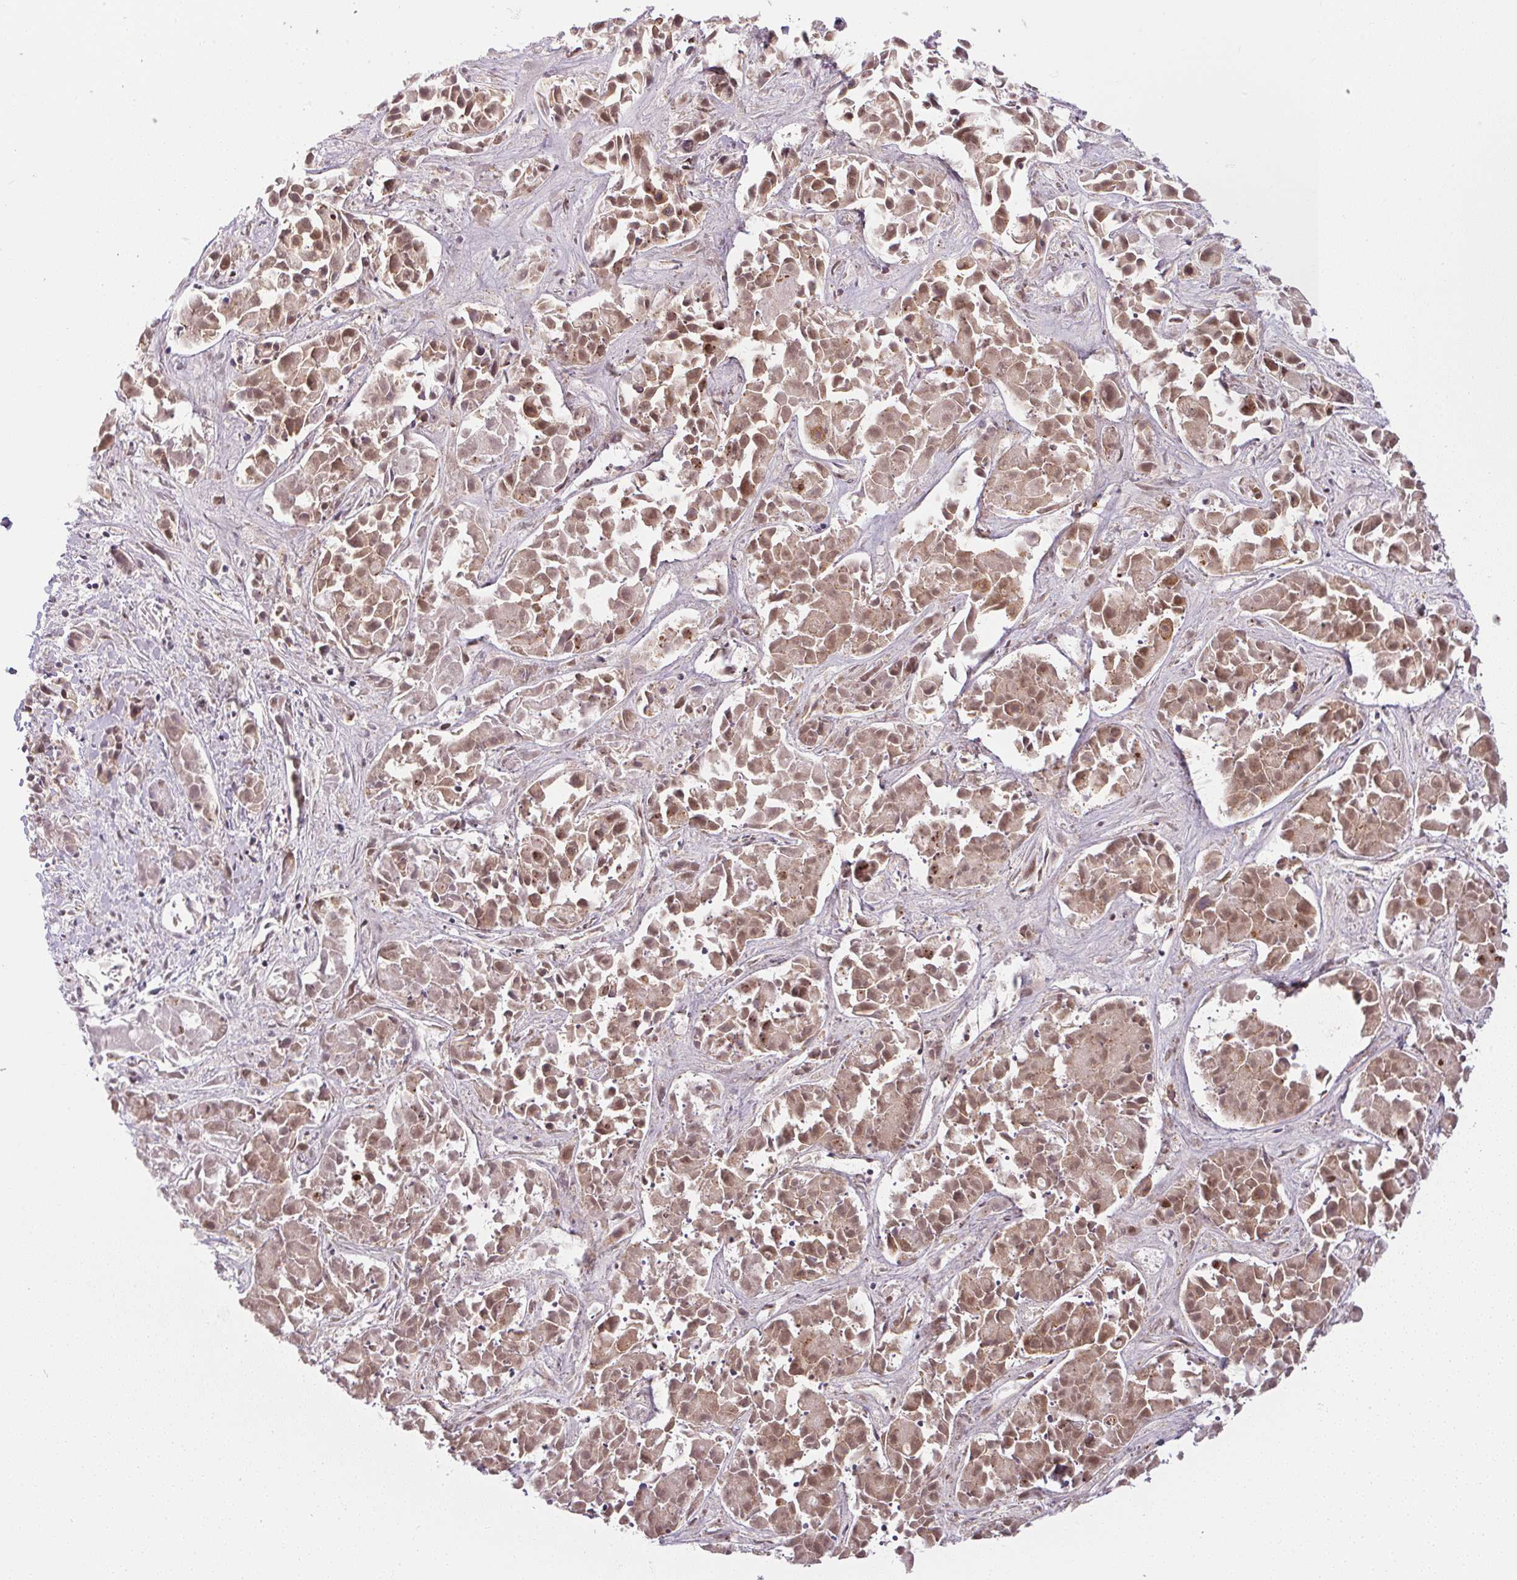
{"staining": {"intensity": "weak", "quantity": ">75%", "location": "cytoplasmic/membranous,nuclear"}, "tissue": "liver cancer", "cell_type": "Tumor cells", "image_type": "cancer", "snomed": [{"axis": "morphology", "description": "Cholangiocarcinoma"}, {"axis": "topography", "description": "Liver"}], "caption": "Immunohistochemical staining of human liver cancer (cholangiocarcinoma) demonstrates low levels of weak cytoplasmic/membranous and nuclear positivity in about >75% of tumor cells. The staining was performed using DAB to visualize the protein expression in brown, while the nuclei were stained in blue with hematoxylin (Magnification: 20x).", "gene": "SRSF7", "patient": {"sex": "female", "age": 81}}